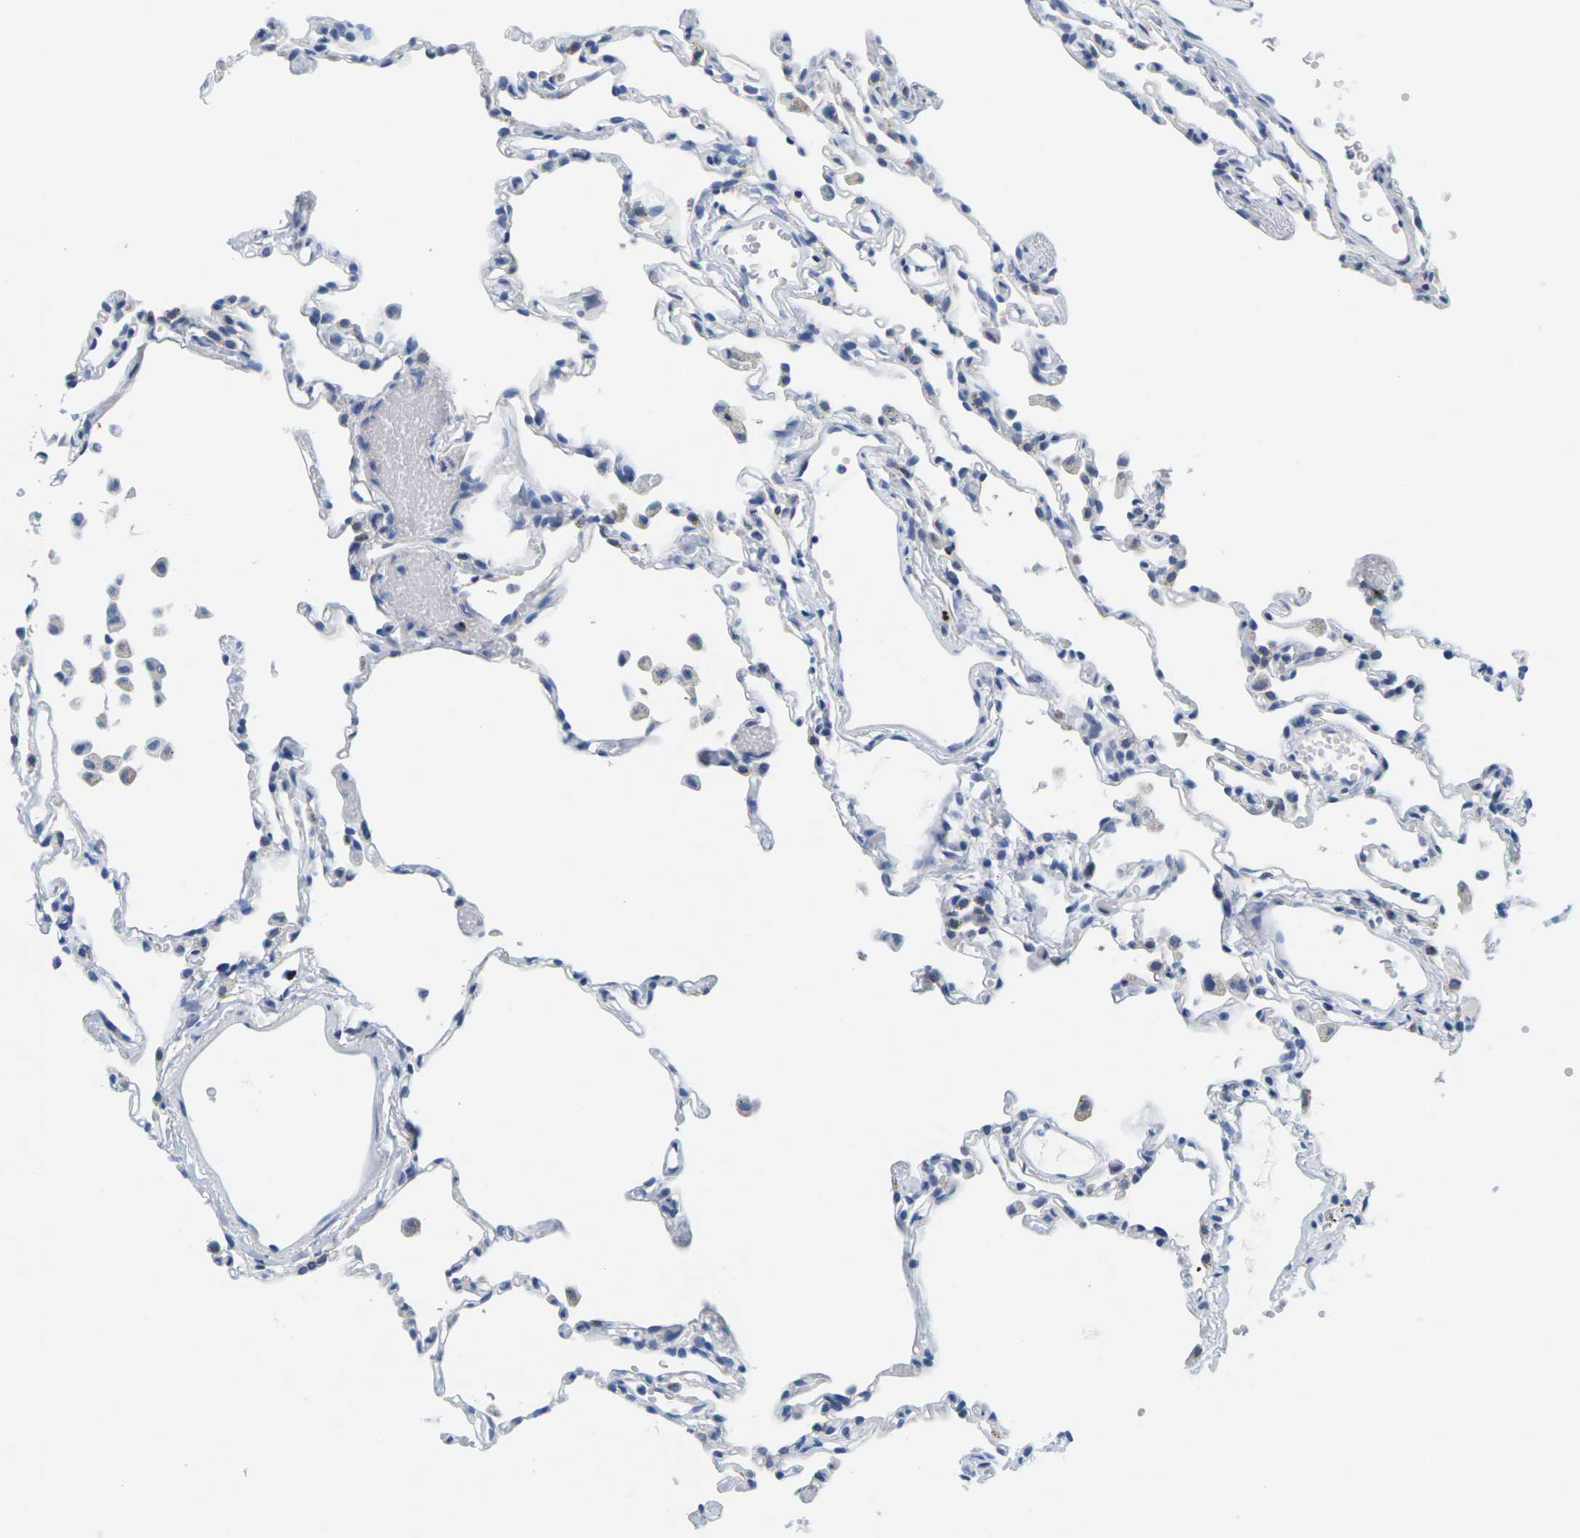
{"staining": {"intensity": "negative", "quantity": "none", "location": "none"}, "tissue": "lung", "cell_type": "Alveolar cells", "image_type": "normal", "snomed": [{"axis": "morphology", "description": "Normal tissue, NOS"}, {"axis": "topography", "description": "Lung"}], "caption": "This histopathology image is of unremarkable lung stained with immunohistochemistry to label a protein in brown with the nuclei are counter-stained blue. There is no staining in alveolar cells. (DAB (3,3'-diaminobenzidine) immunohistochemistry (IHC) visualized using brightfield microscopy, high magnification).", "gene": "HLA", "patient": {"sex": "female", "age": 49}}